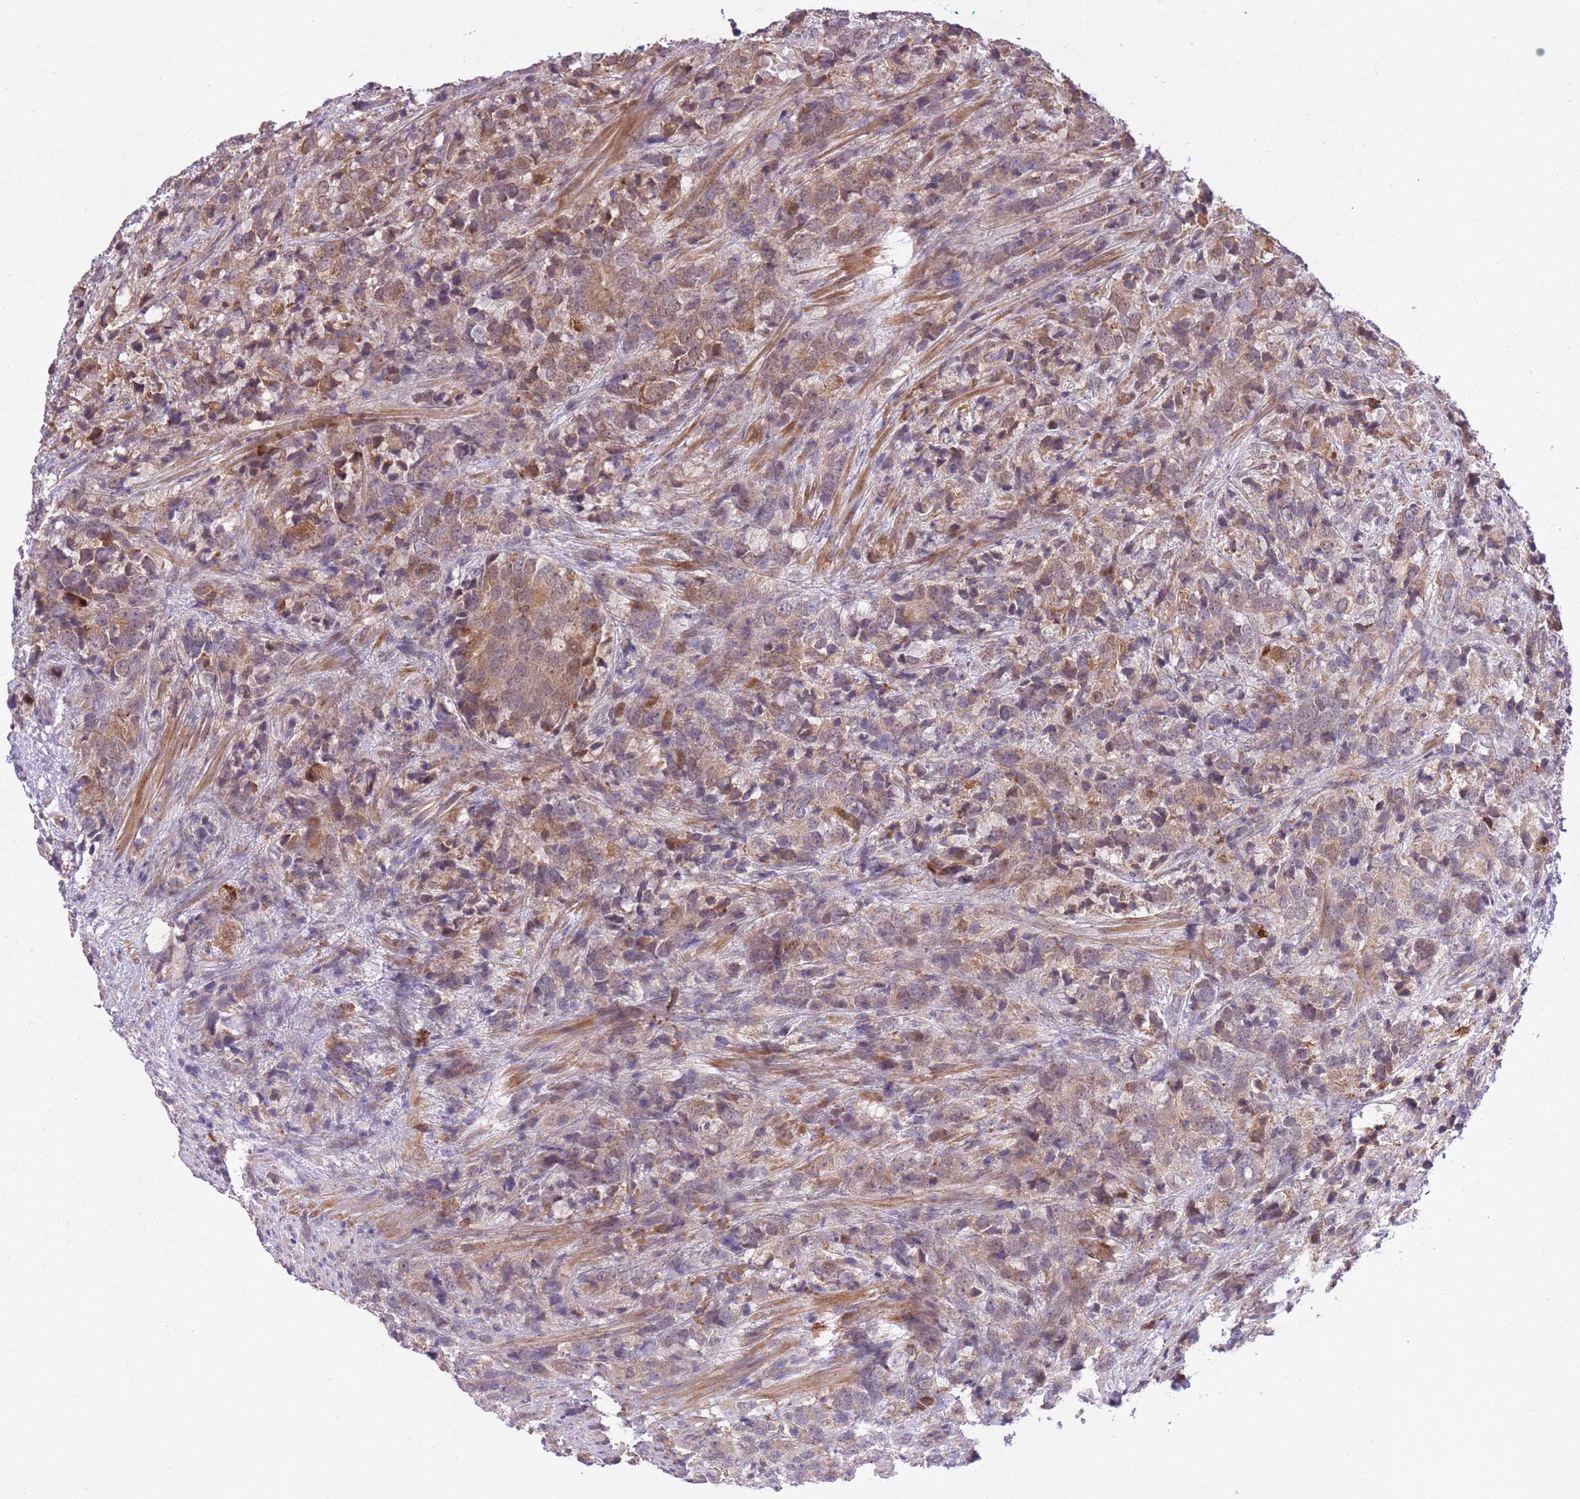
{"staining": {"intensity": "moderate", "quantity": "<25%", "location": "cytoplasmic/membranous"}, "tissue": "prostate cancer", "cell_type": "Tumor cells", "image_type": "cancer", "snomed": [{"axis": "morphology", "description": "Adenocarcinoma, High grade"}, {"axis": "topography", "description": "Prostate"}], "caption": "Immunohistochemistry (IHC) (DAB) staining of human adenocarcinoma (high-grade) (prostate) shows moderate cytoplasmic/membranous protein staining in approximately <25% of tumor cells.", "gene": "POLR3F", "patient": {"sex": "male", "age": 62}}